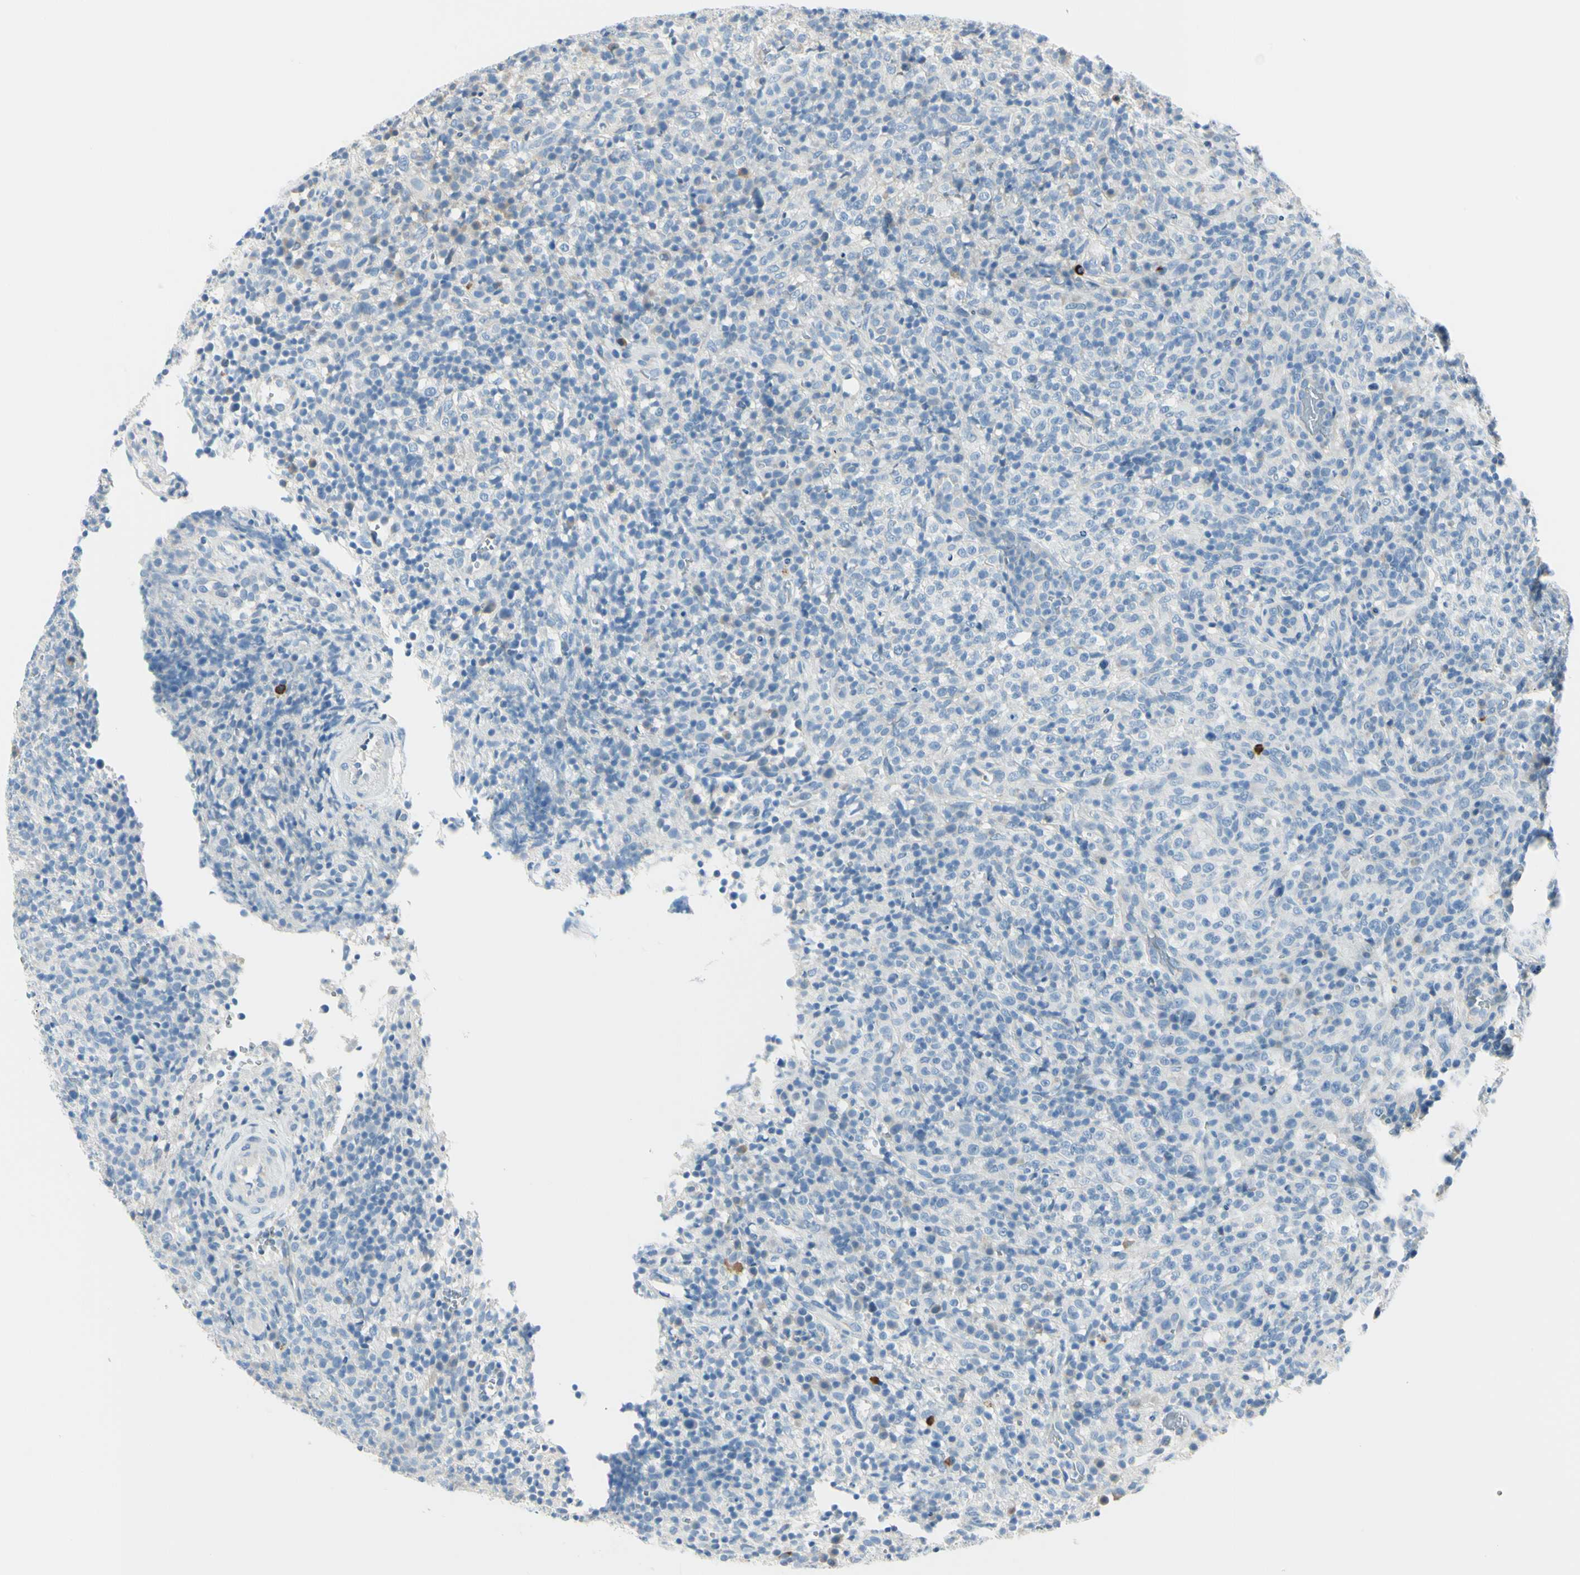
{"staining": {"intensity": "negative", "quantity": "none", "location": "none"}, "tissue": "lymphoma", "cell_type": "Tumor cells", "image_type": "cancer", "snomed": [{"axis": "morphology", "description": "Malignant lymphoma, non-Hodgkin's type, High grade"}, {"axis": "topography", "description": "Lymph node"}], "caption": "DAB immunohistochemical staining of human lymphoma shows no significant staining in tumor cells.", "gene": "DLG4", "patient": {"sex": "female", "age": 76}}